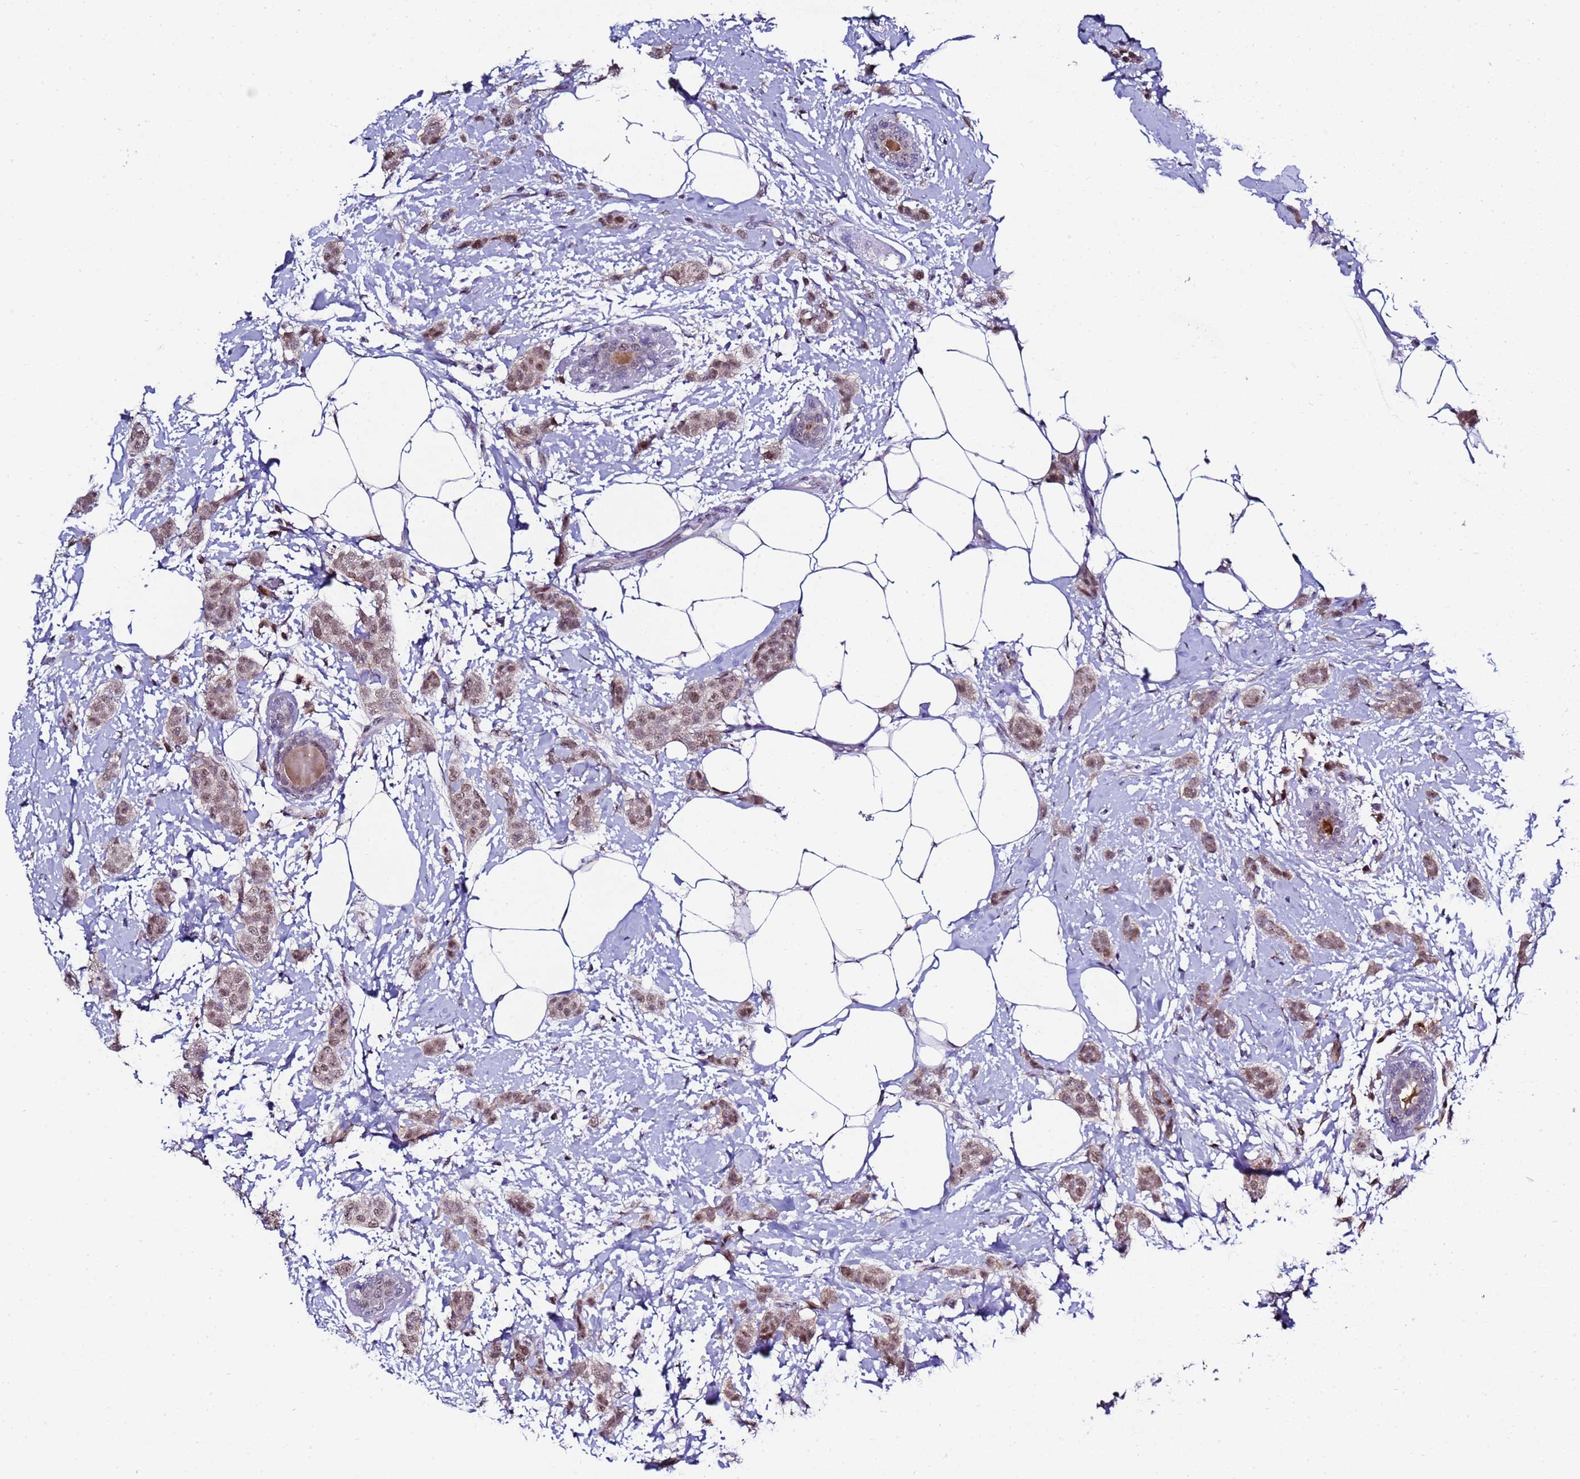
{"staining": {"intensity": "moderate", "quantity": ">75%", "location": "nuclear"}, "tissue": "breast cancer", "cell_type": "Tumor cells", "image_type": "cancer", "snomed": [{"axis": "morphology", "description": "Duct carcinoma"}, {"axis": "topography", "description": "Breast"}], "caption": "Immunohistochemistry image of neoplastic tissue: human breast cancer stained using IHC reveals medium levels of moderate protein expression localized specifically in the nuclear of tumor cells, appearing as a nuclear brown color.", "gene": "C19orf47", "patient": {"sex": "female", "age": 72}}